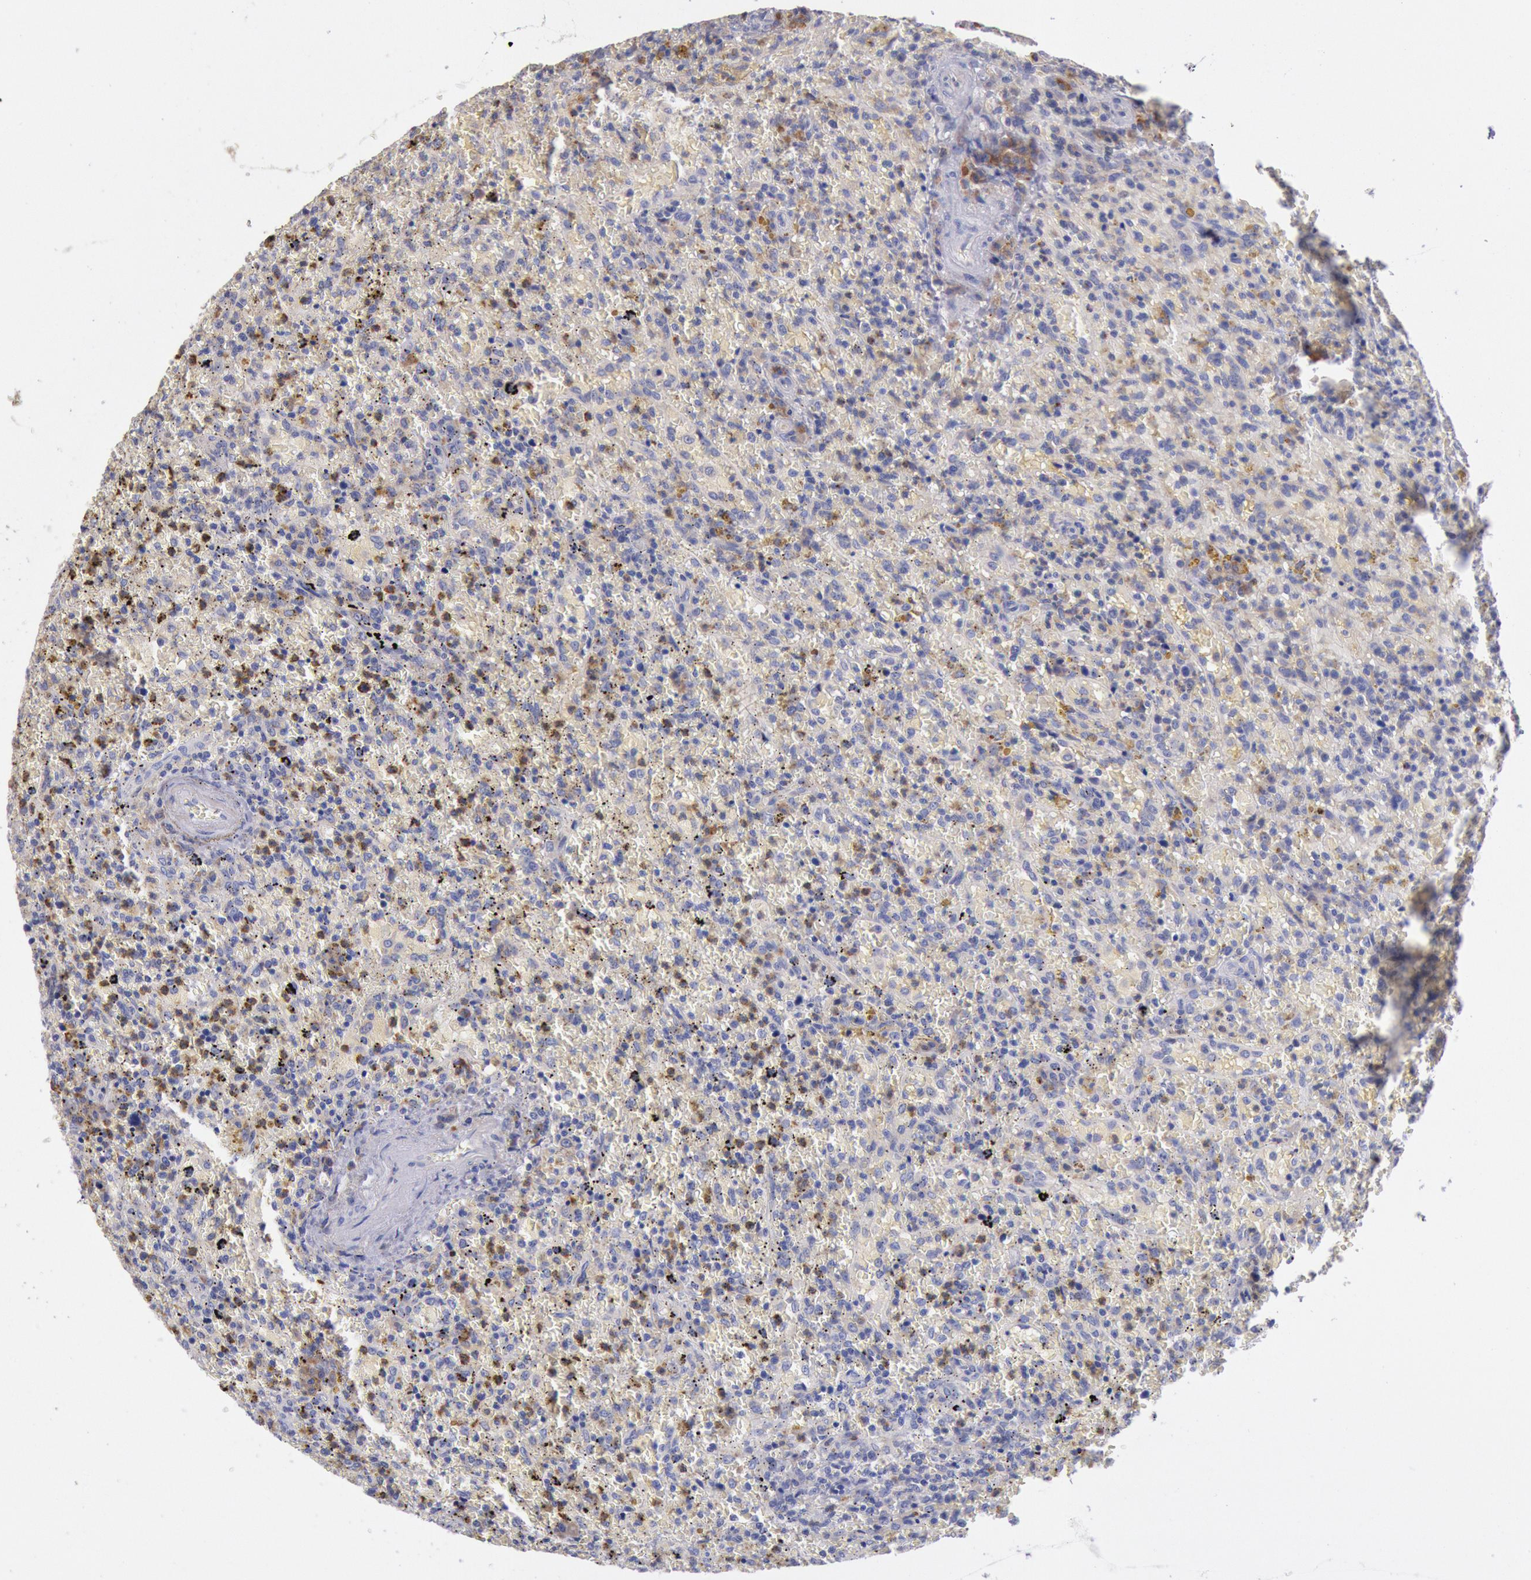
{"staining": {"intensity": "negative", "quantity": "none", "location": "none"}, "tissue": "lymphoma", "cell_type": "Tumor cells", "image_type": "cancer", "snomed": [{"axis": "morphology", "description": "Malignant lymphoma, non-Hodgkin's type, High grade"}, {"axis": "topography", "description": "Spleen"}, {"axis": "topography", "description": "Lymph node"}], "caption": "There is no significant staining in tumor cells of malignant lymphoma, non-Hodgkin's type (high-grade).", "gene": "GAL3ST1", "patient": {"sex": "female", "age": 70}}